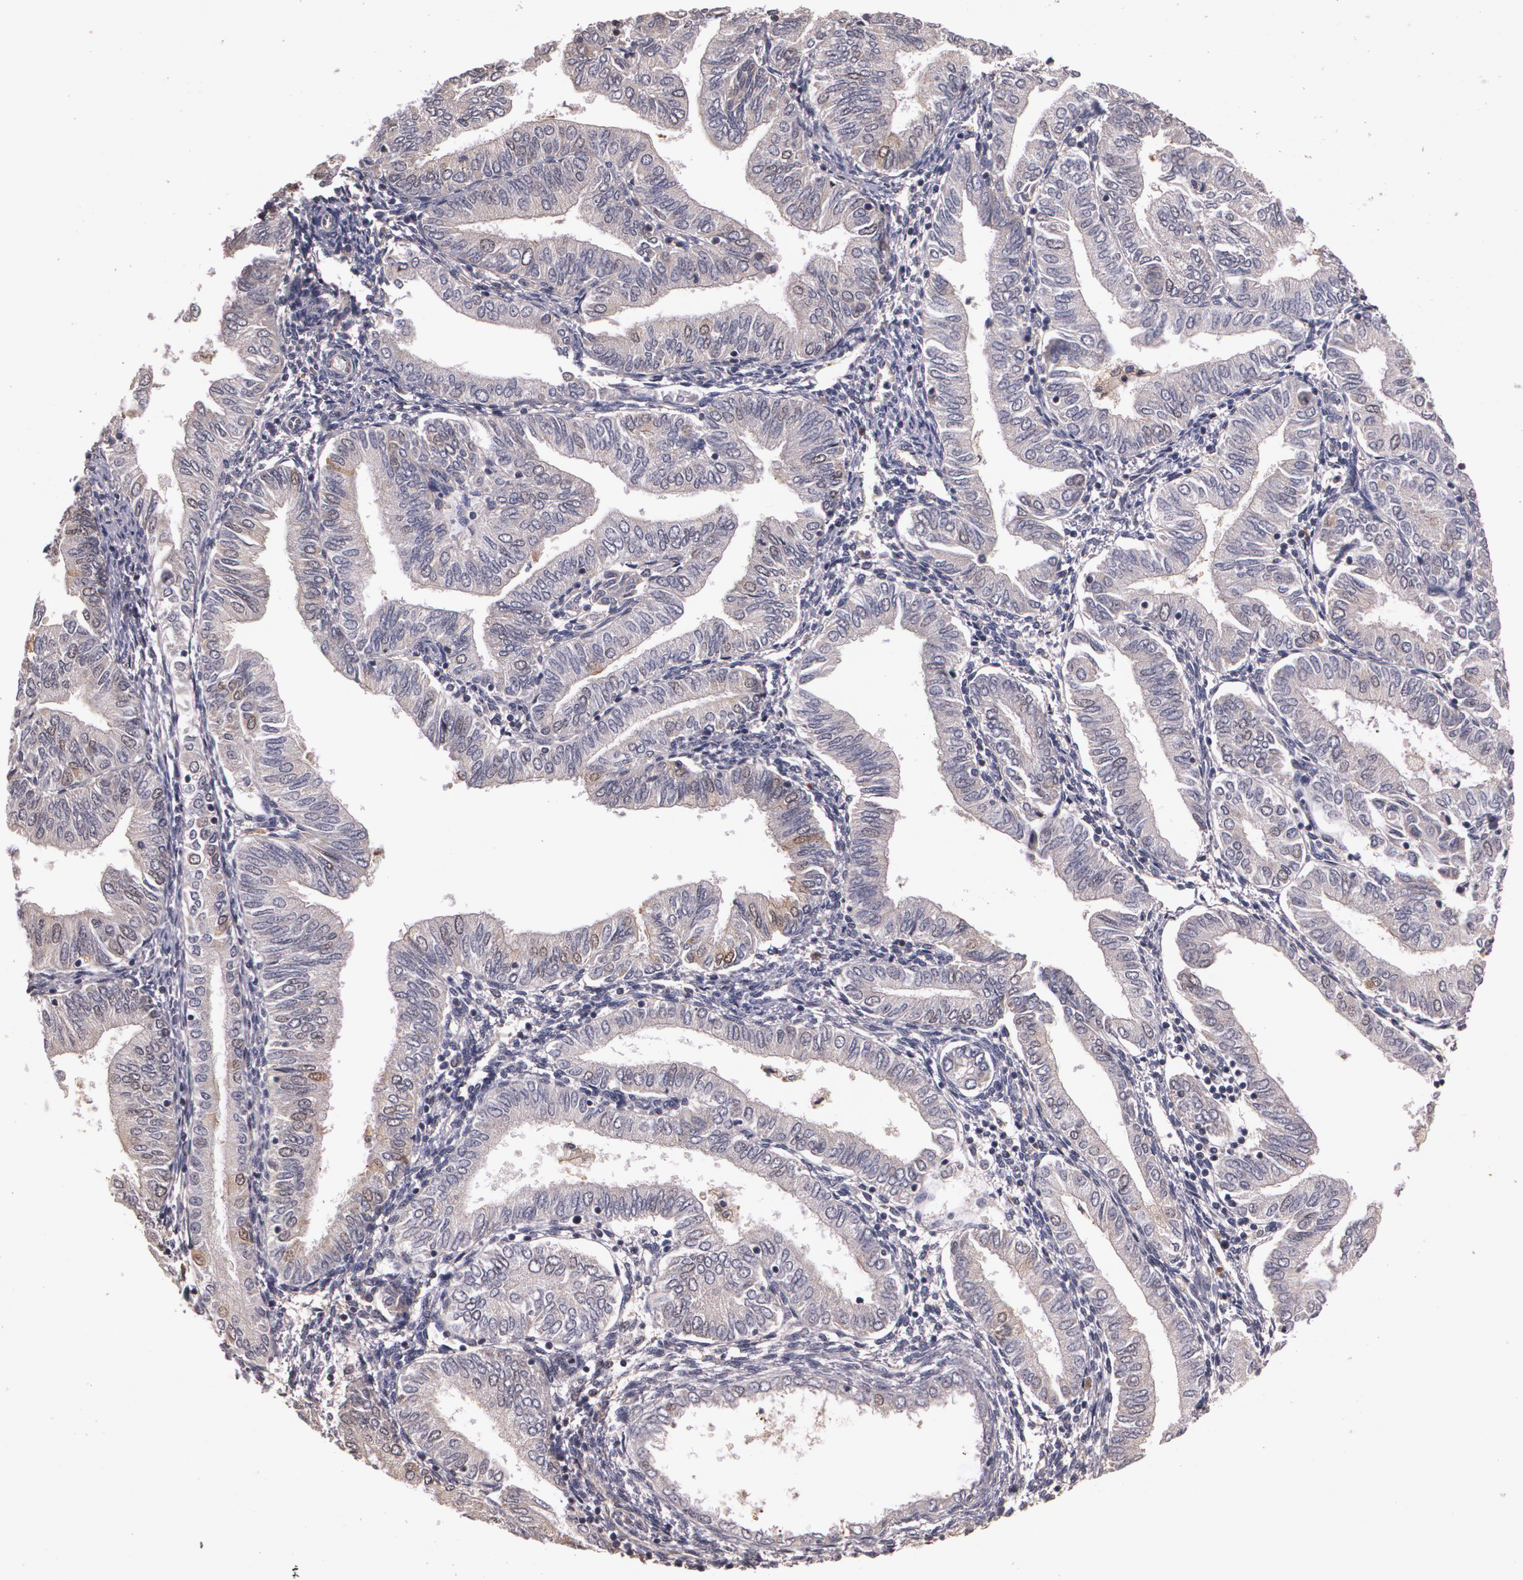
{"staining": {"intensity": "weak", "quantity": "<25%", "location": "cytoplasmic/membranous,nuclear"}, "tissue": "endometrial cancer", "cell_type": "Tumor cells", "image_type": "cancer", "snomed": [{"axis": "morphology", "description": "Adenocarcinoma, NOS"}, {"axis": "topography", "description": "Endometrium"}], "caption": "Tumor cells are negative for protein expression in human endometrial adenocarcinoma.", "gene": "BRCA1", "patient": {"sex": "female", "age": 51}}